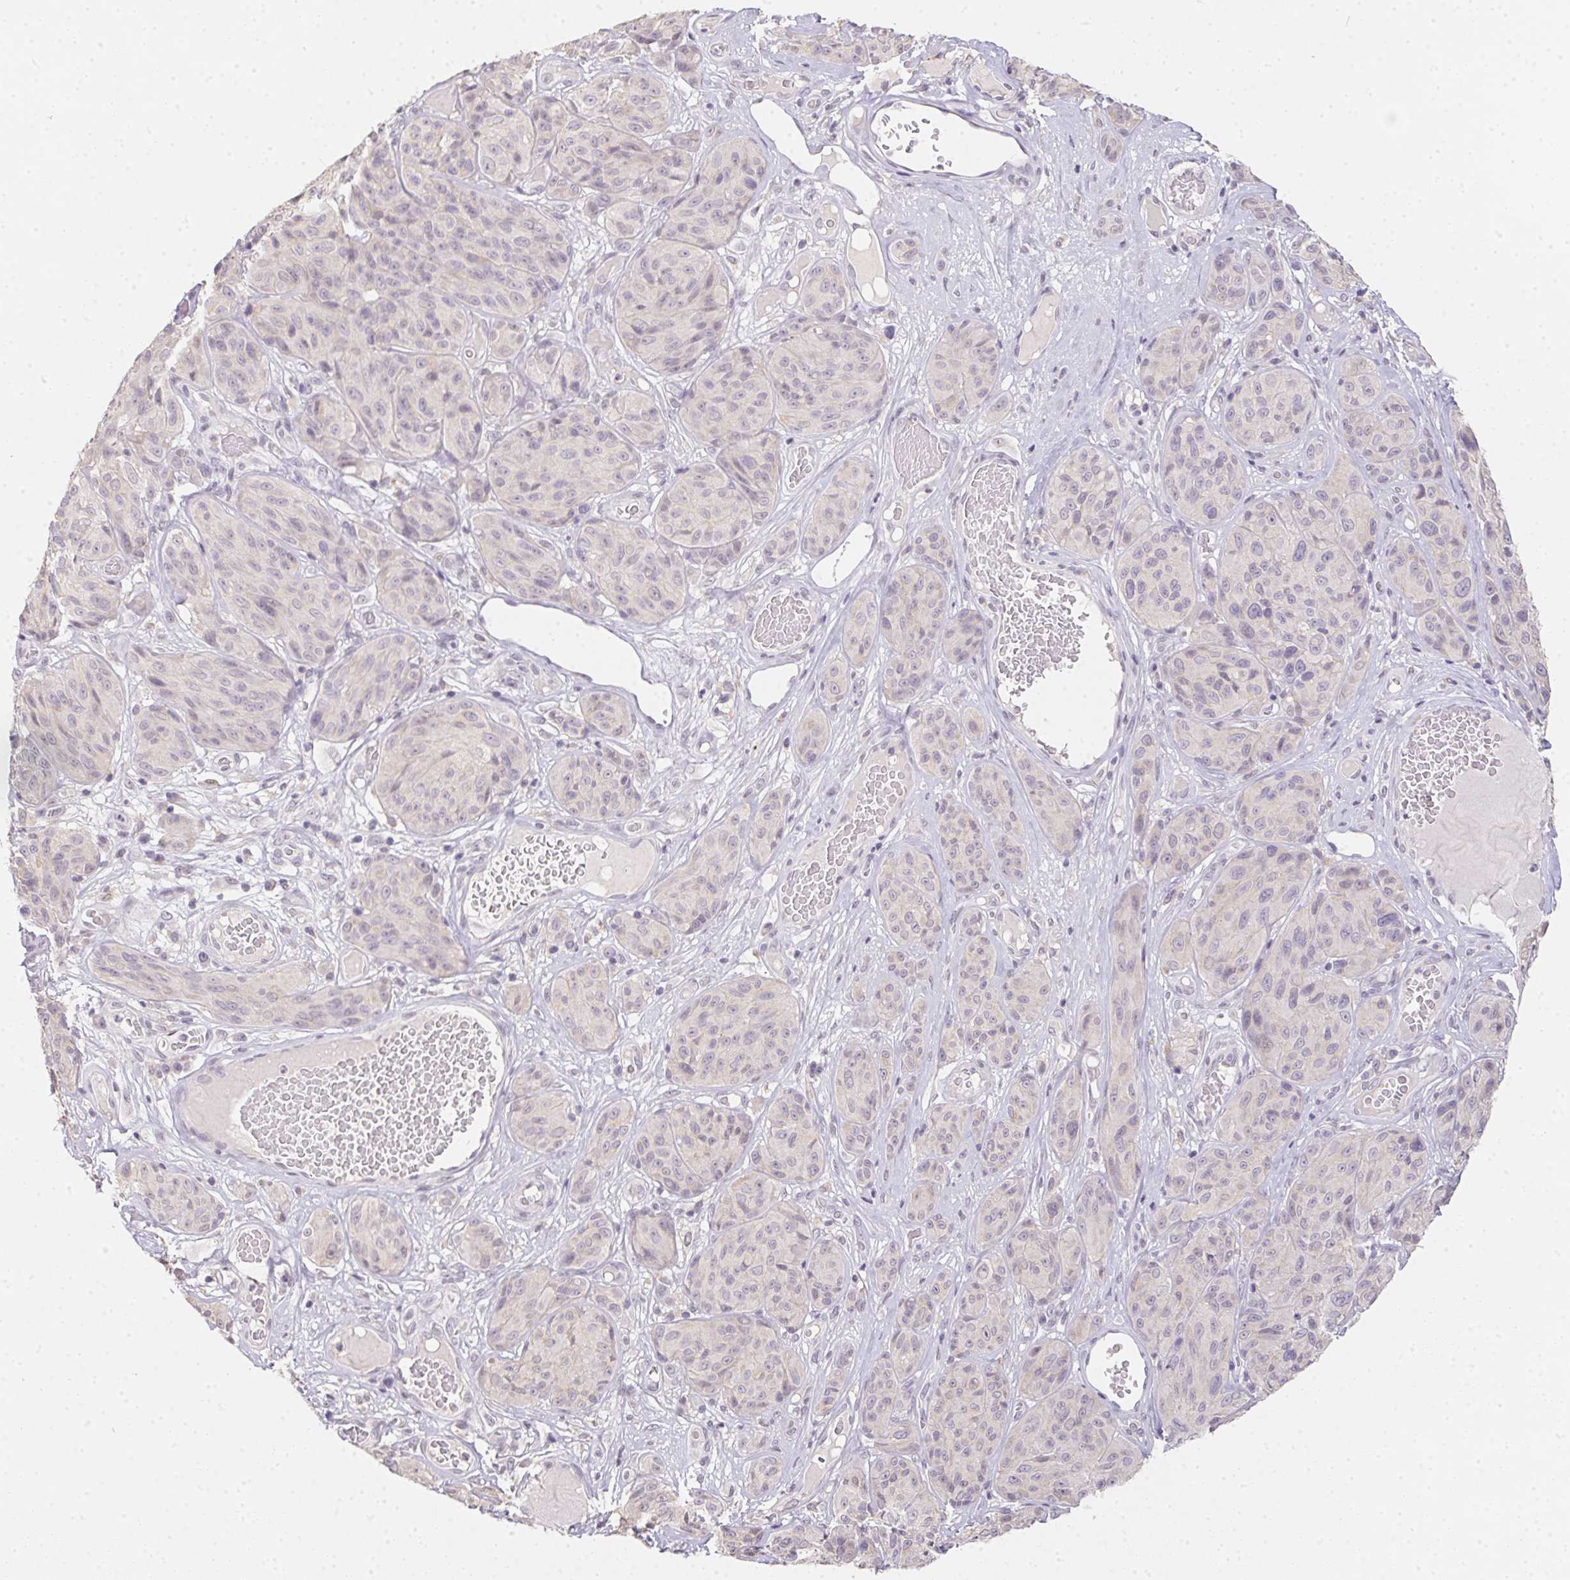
{"staining": {"intensity": "negative", "quantity": "none", "location": "none"}, "tissue": "melanoma", "cell_type": "Tumor cells", "image_type": "cancer", "snomed": [{"axis": "morphology", "description": "Malignant melanoma, NOS"}, {"axis": "topography", "description": "Skin"}], "caption": "Protein analysis of melanoma reveals no significant positivity in tumor cells.", "gene": "SLC6A18", "patient": {"sex": "male", "age": 91}}